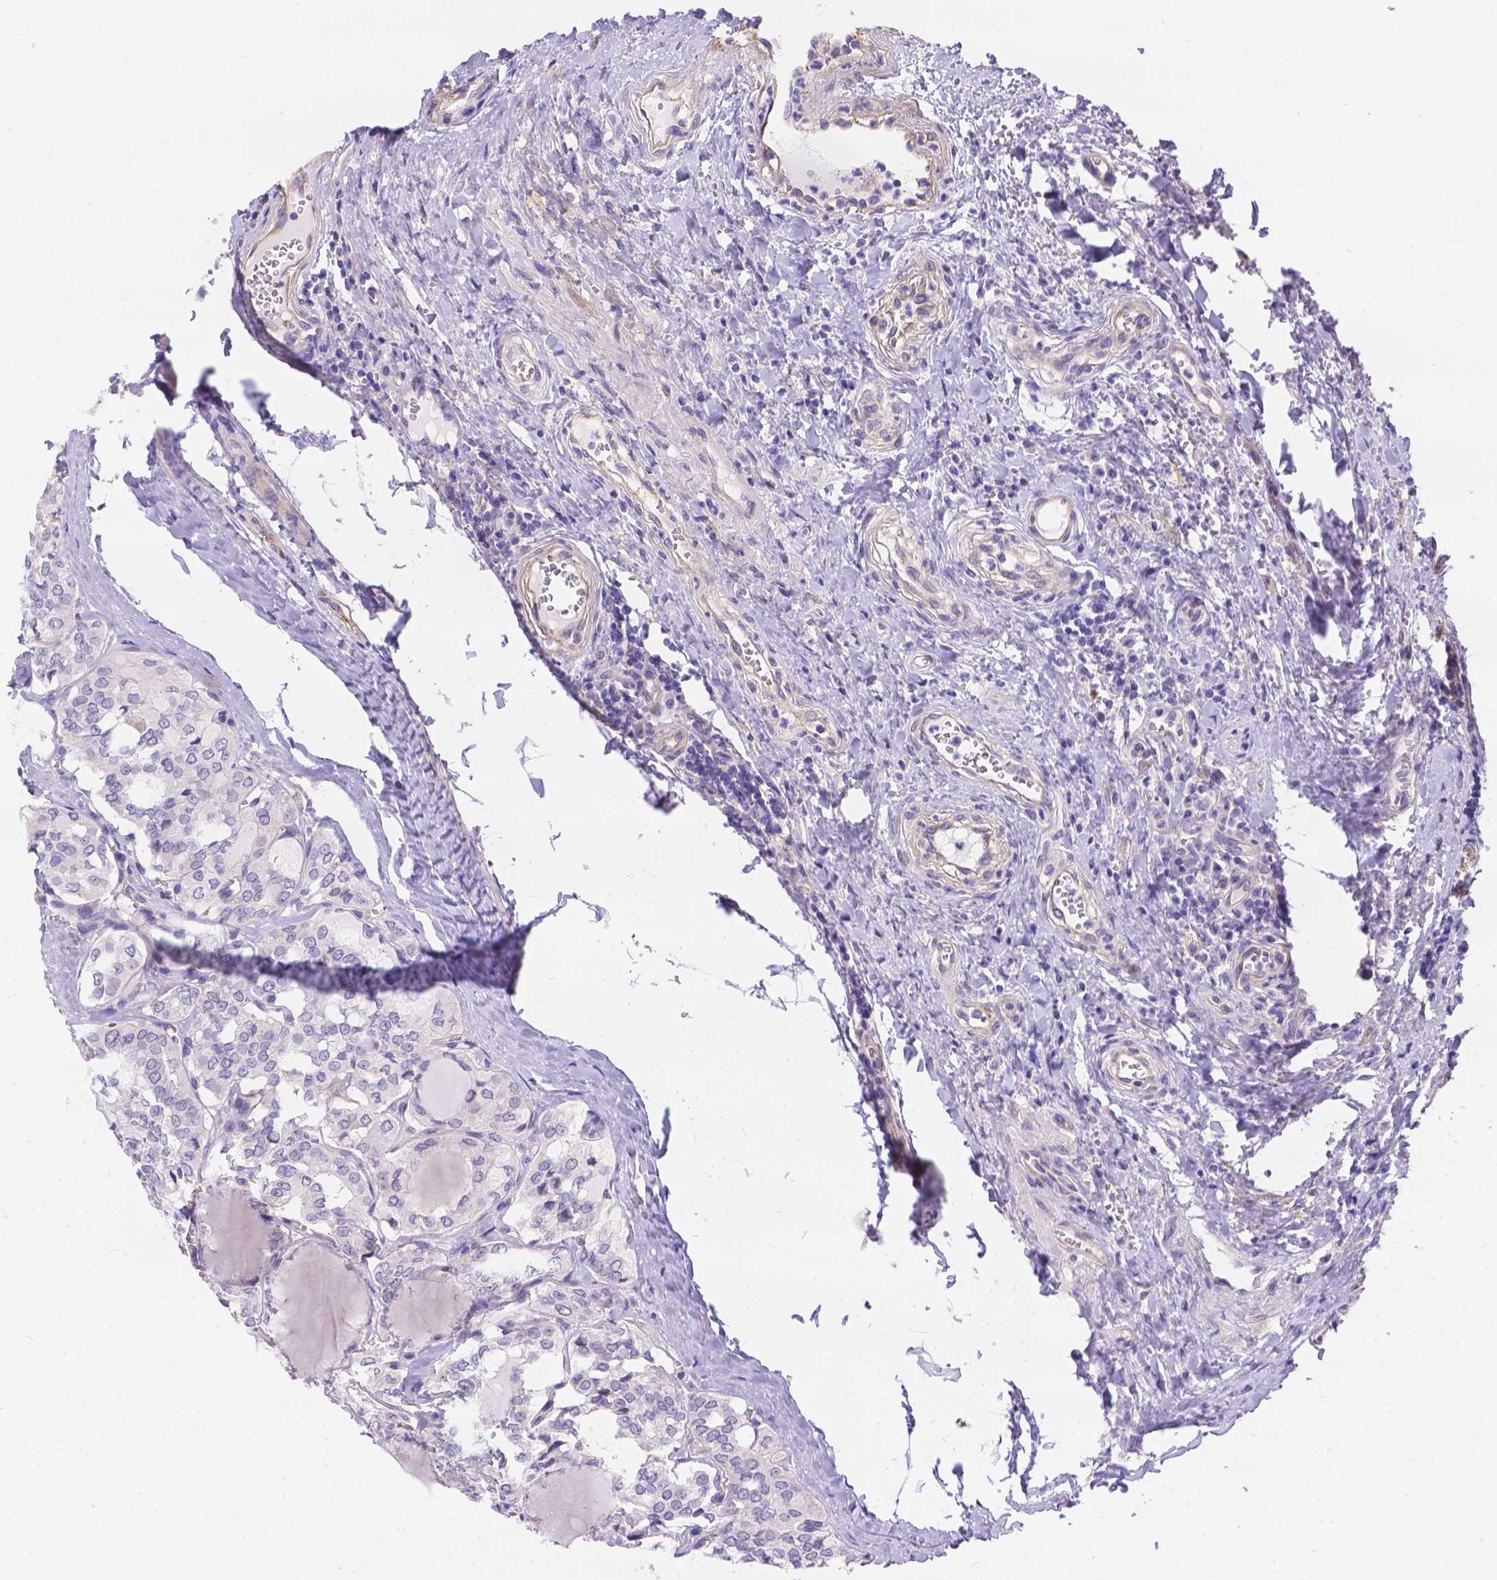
{"staining": {"intensity": "weak", "quantity": "<25%", "location": "cytoplasmic/membranous,nuclear"}, "tissue": "thyroid cancer", "cell_type": "Tumor cells", "image_type": "cancer", "snomed": [{"axis": "morphology", "description": "Papillary adenocarcinoma, NOS"}, {"axis": "topography", "description": "Thyroid gland"}], "caption": "Immunohistochemical staining of thyroid cancer reveals no significant expression in tumor cells.", "gene": "DLEC1", "patient": {"sex": "female", "age": 41}}